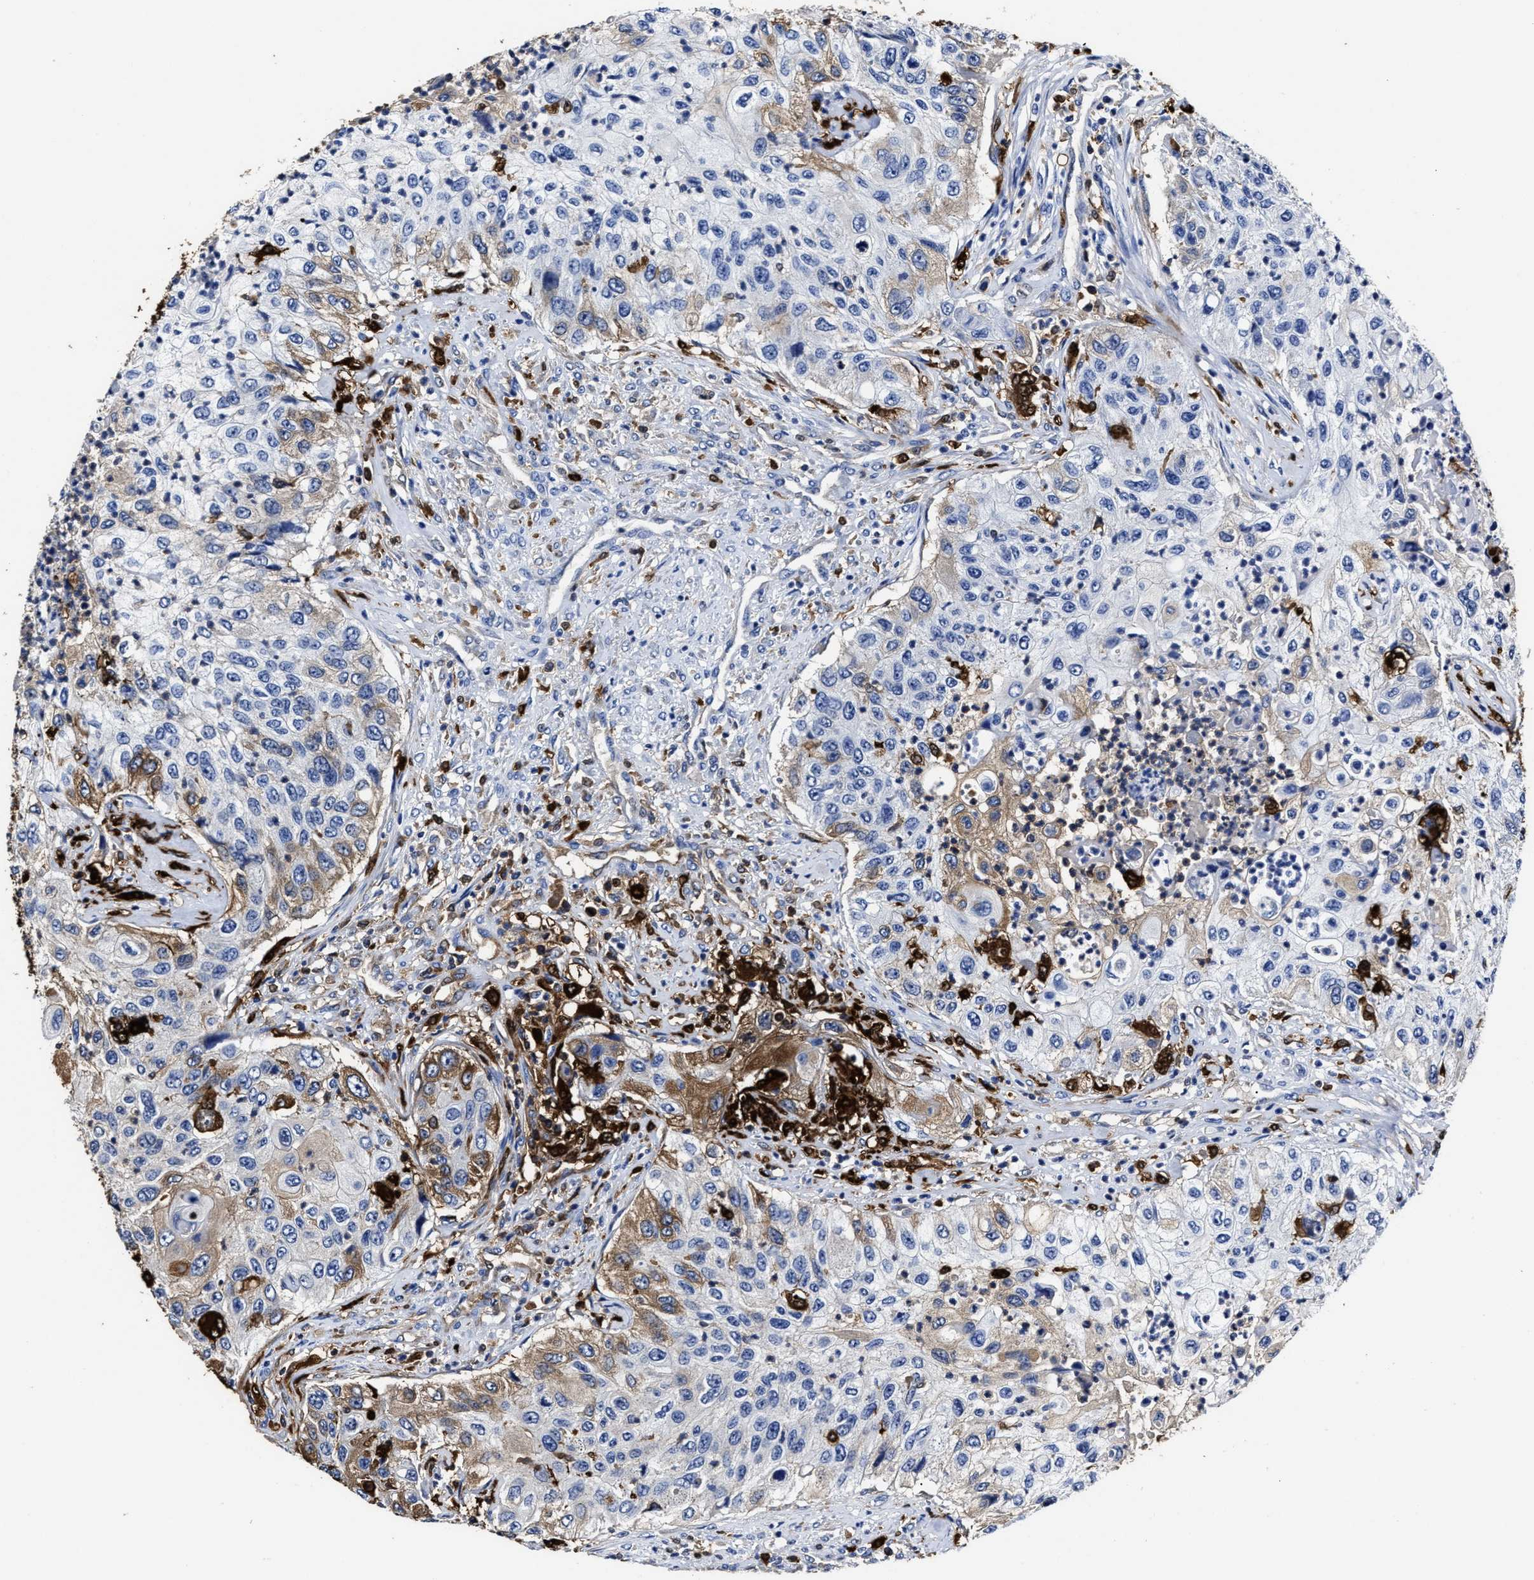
{"staining": {"intensity": "moderate", "quantity": "<25%", "location": "cytoplasmic/membranous"}, "tissue": "urothelial cancer", "cell_type": "Tumor cells", "image_type": "cancer", "snomed": [{"axis": "morphology", "description": "Urothelial carcinoma, High grade"}, {"axis": "topography", "description": "Urinary bladder"}], "caption": "Immunohistochemistry (IHC) (DAB (3,3'-diaminobenzidine)) staining of human urothelial cancer reveals moderate cytoplasmic/membranous protein expression in about <25% of tumor cells. Using DAB (brown) and hematoxylin (blue) stains, captured at high magnification using brightfield microscopy.", "gene": "PRPF4B", "patient": {"sex": "female", "age": 60}}